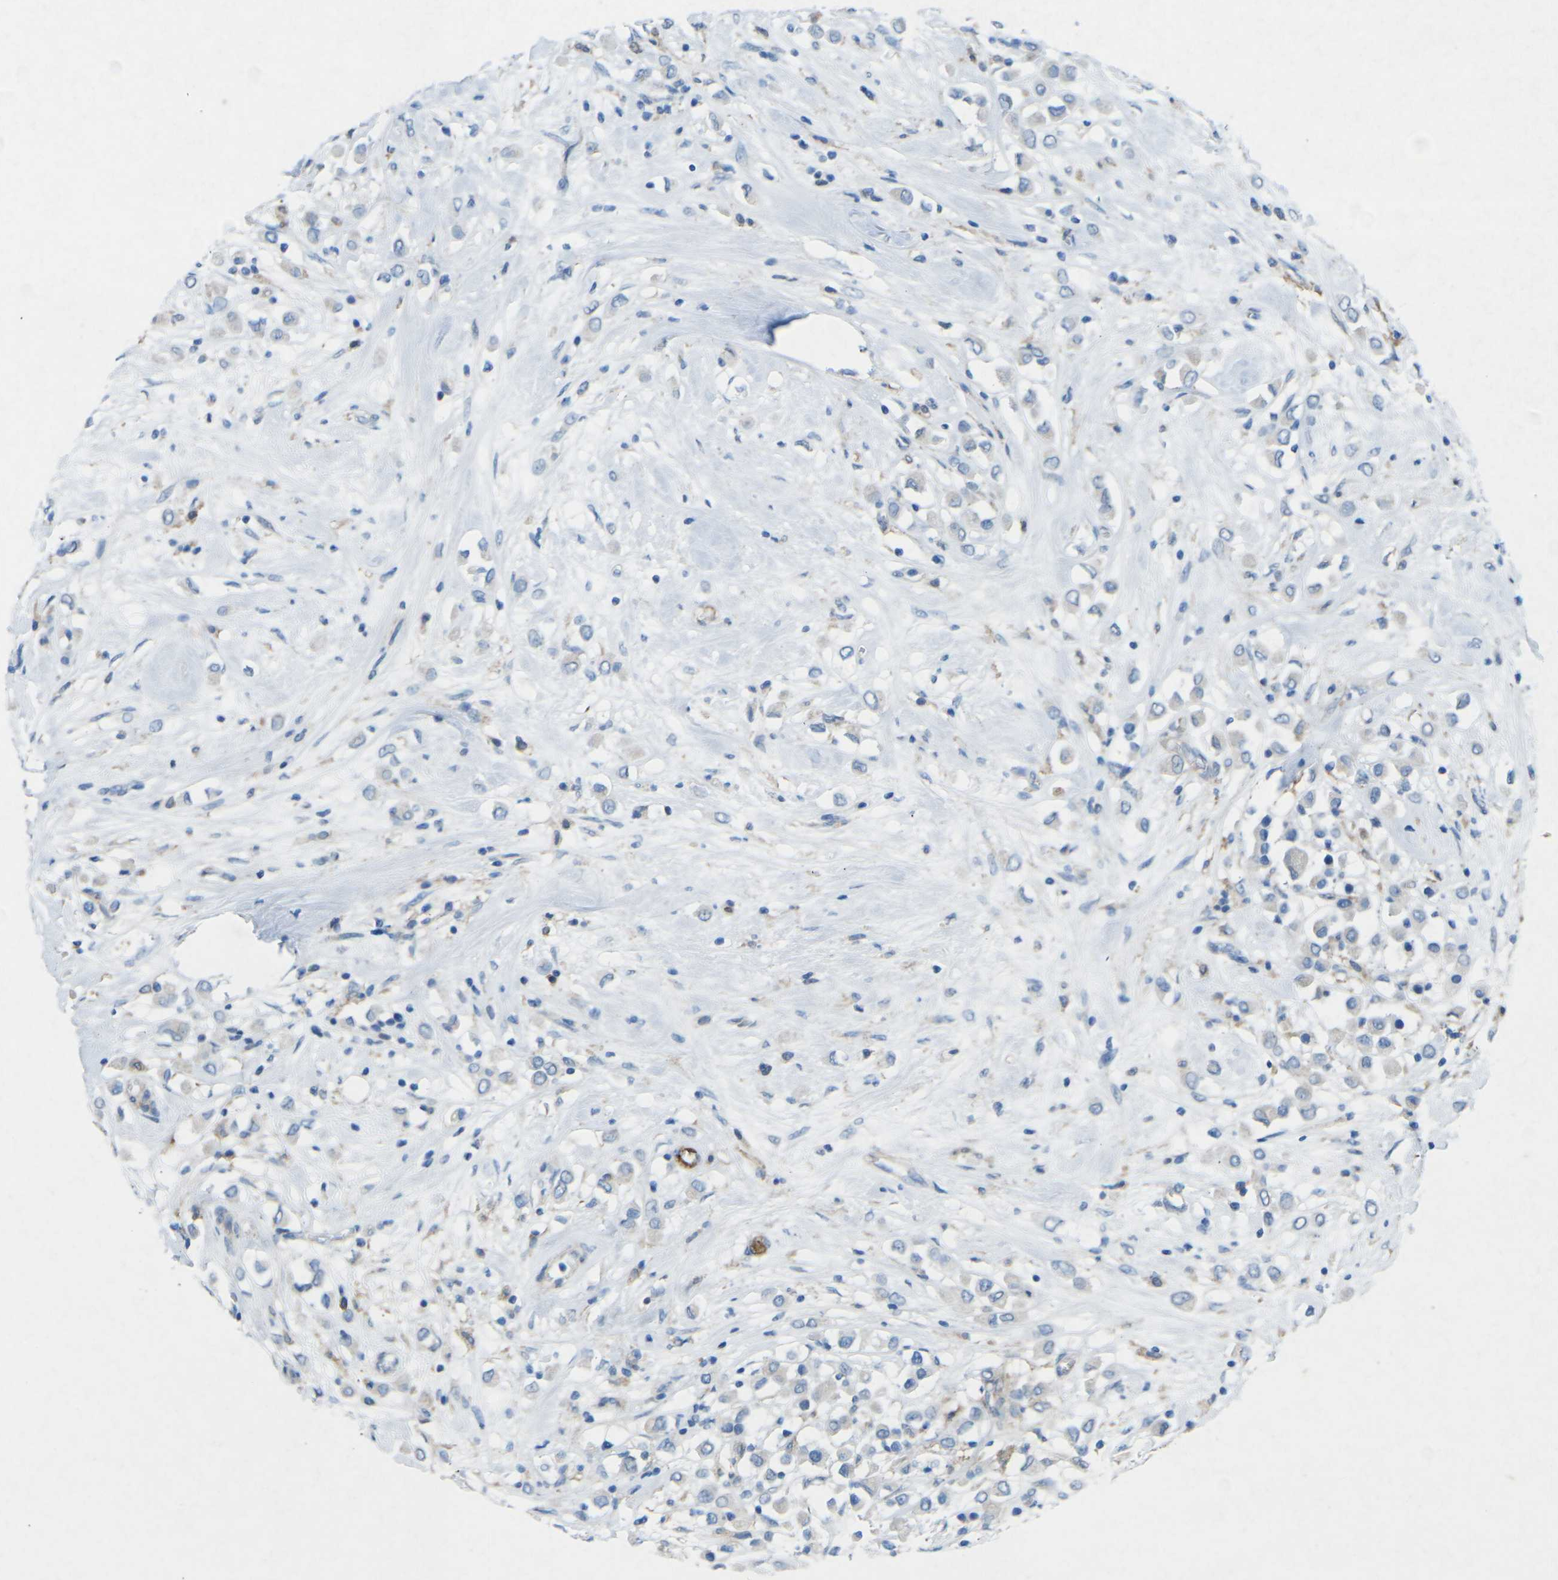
{"staining": {"intensity": "negative", "quantity": "none", "location": "none"}, "tissue": "breast cancer", "cell_type": "Tumor cells", "image_type": "cancer", "snomed": [{"axis": "morphology", "description": "Duct carcinoma"}, {"axis": "topography", "description": "Breast"}], "caption": "Immunohistochemistry (IHC) photomicrograph of invasive ductal carcinoma (breast) stained for a protein (brown), which exhibits no positivity in tumor cells.", "gene": "STK11", "patient": {"sex": "female", "age": 61}}